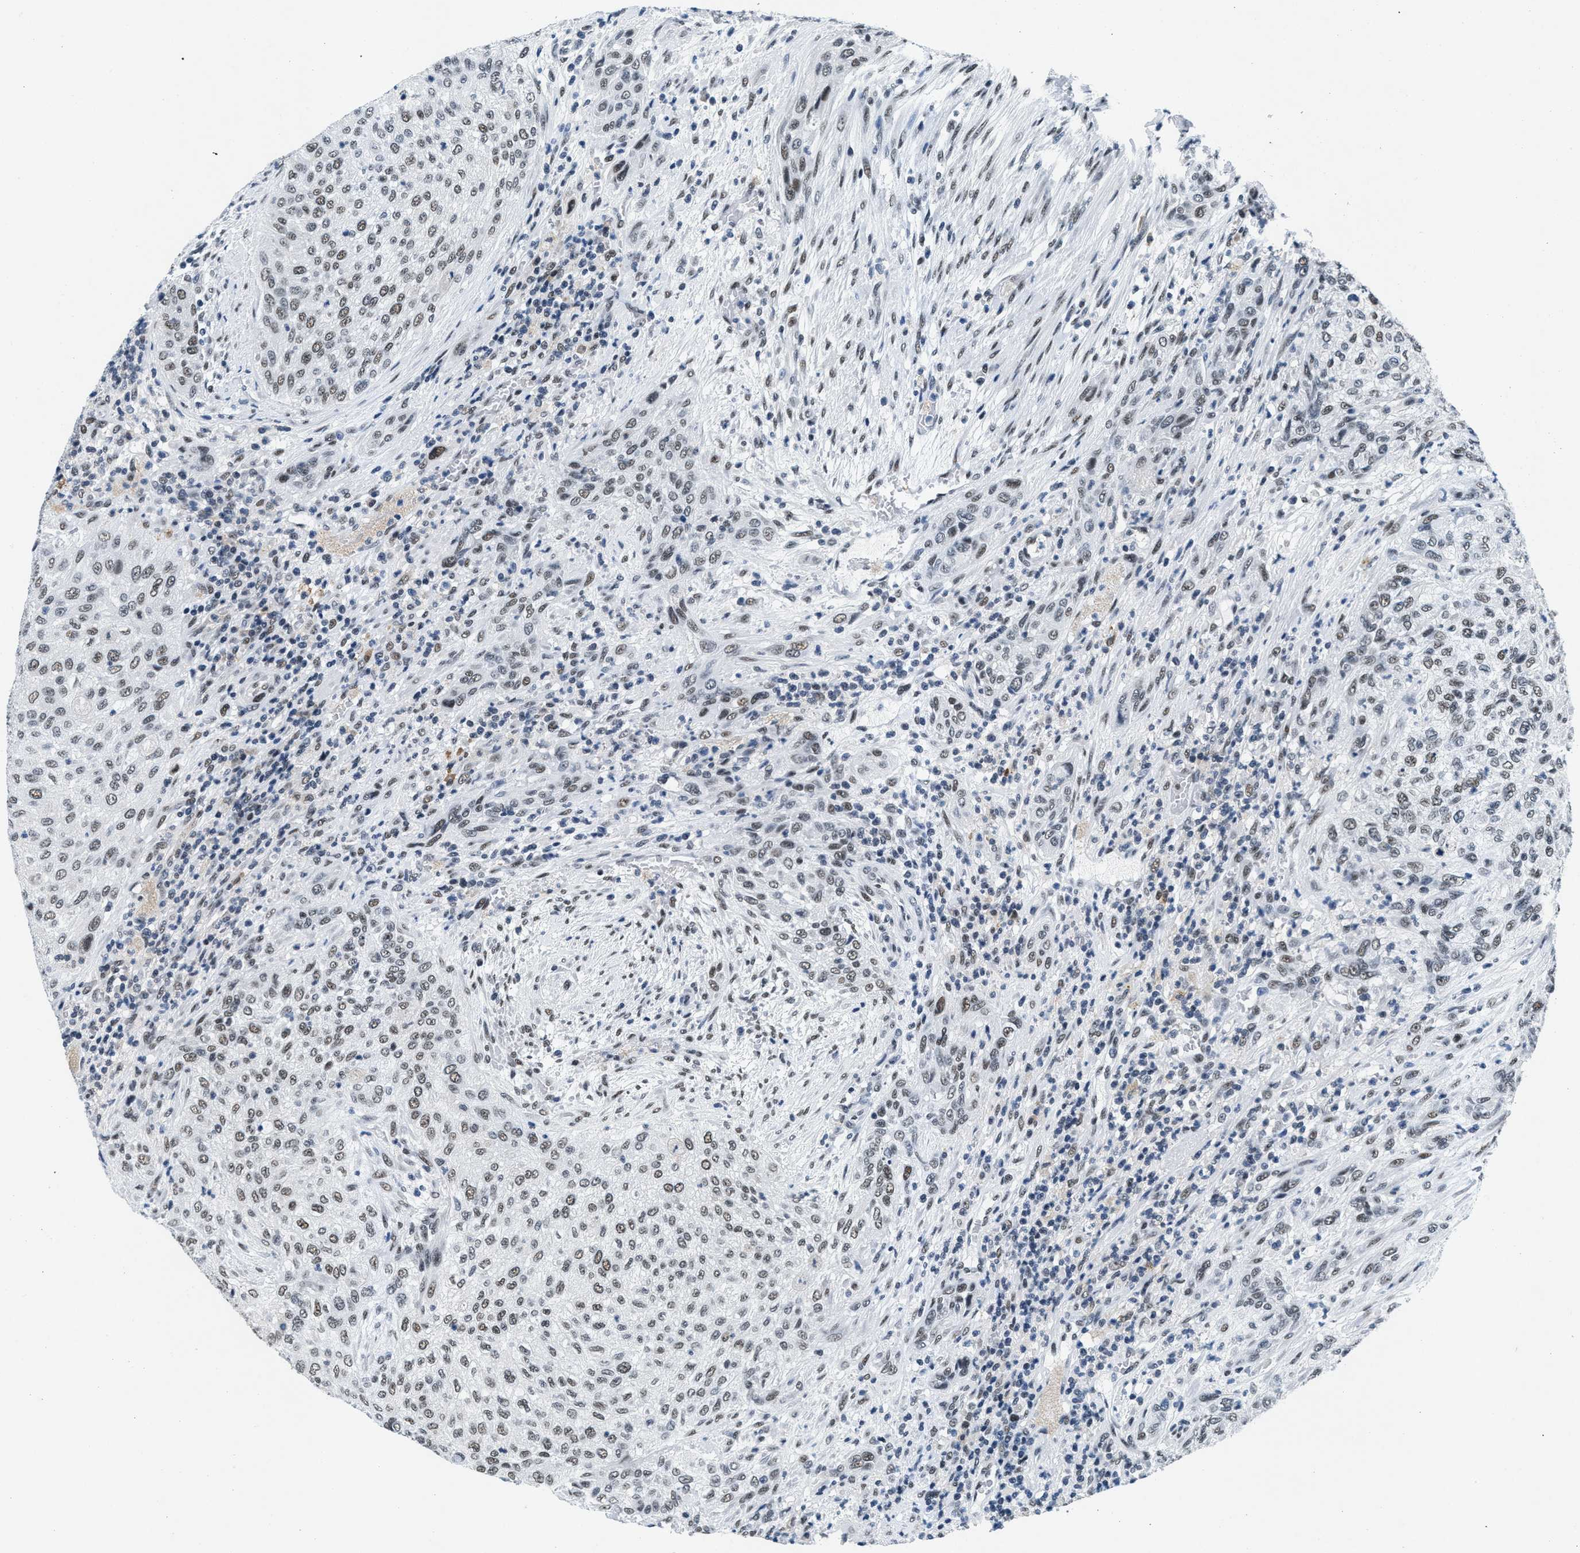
{"staining": {"intensity": "weak", "quantity": ">75%", "location": "nuclear"}, "tissue": "urothelial cancer", "cell_type": "Tumor cells", "image_type": "cancer", "snomed": [{"axis": "morphology", "description": "Urothelial carcinoma, Low grade"}, {"axis": "morphology", "description": "Urothelial carcinoma, High grade"}, {"axis": "topography", "description": "Urinary bladder"}], "caption": "Urothelial carcinoma (high-grade) stained for a protein (brown) demonstrates weak nuclear positive staining in approximately >75% of tumor cells.", "gene": "ATF2", "patient": {"sex": "male", "age": 35}}